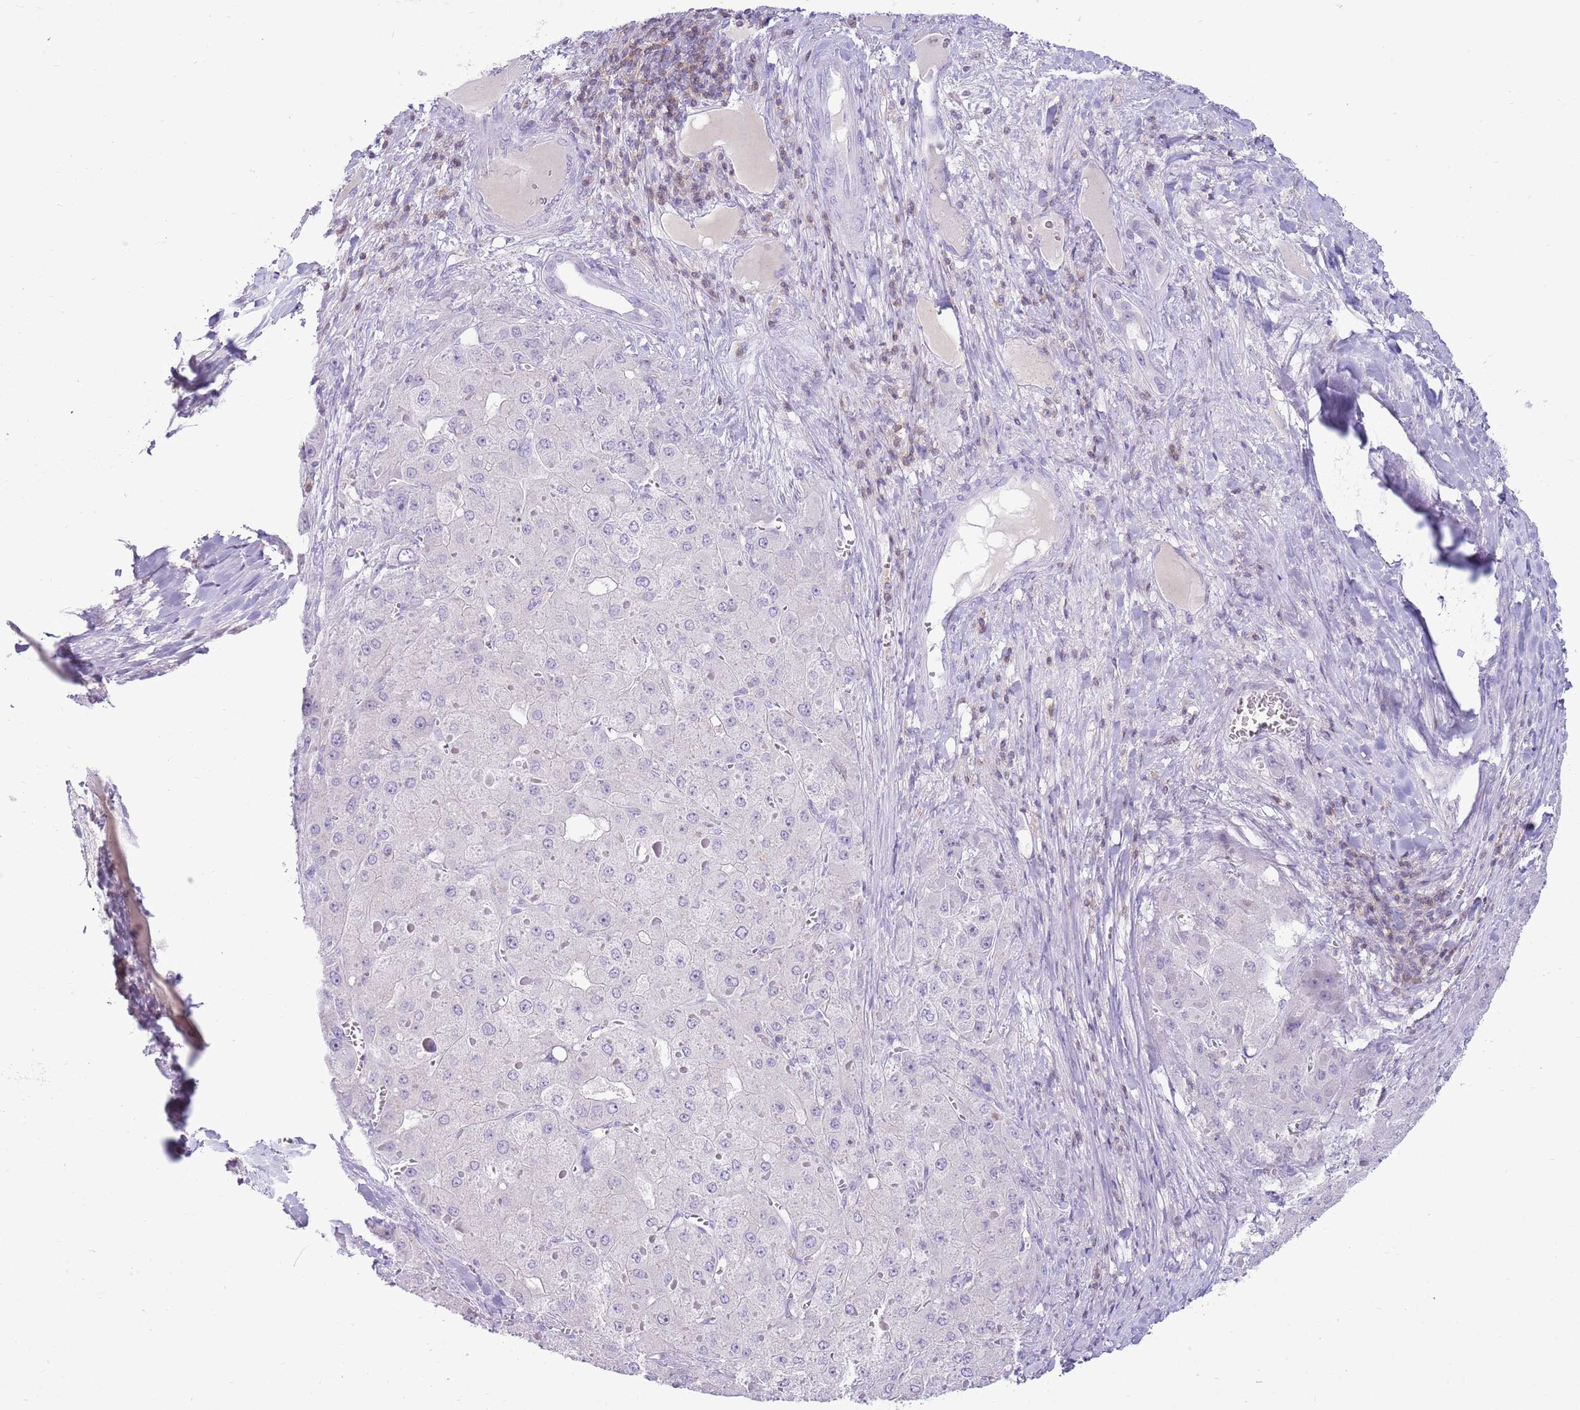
{"staining": {"intensity": "negative", "quantity": "none", "location": "none"}, "tissue": "liver cancer", "cell_type": "Tumor cells", "image_type": "cancer", "snomed": [{"axis": "morphology", "description": "Carcinoma, Hepatocellular, NOS"}, {"axis": "topography", "description": "Liver"}], "caption": "This is an IHC histopathology image of human liver cancer (hepatocellular carcinoma). There is no positivity in tumor cells.", "gene": "OR4Q3", "patient": {"sex": "female", "age": 73}}